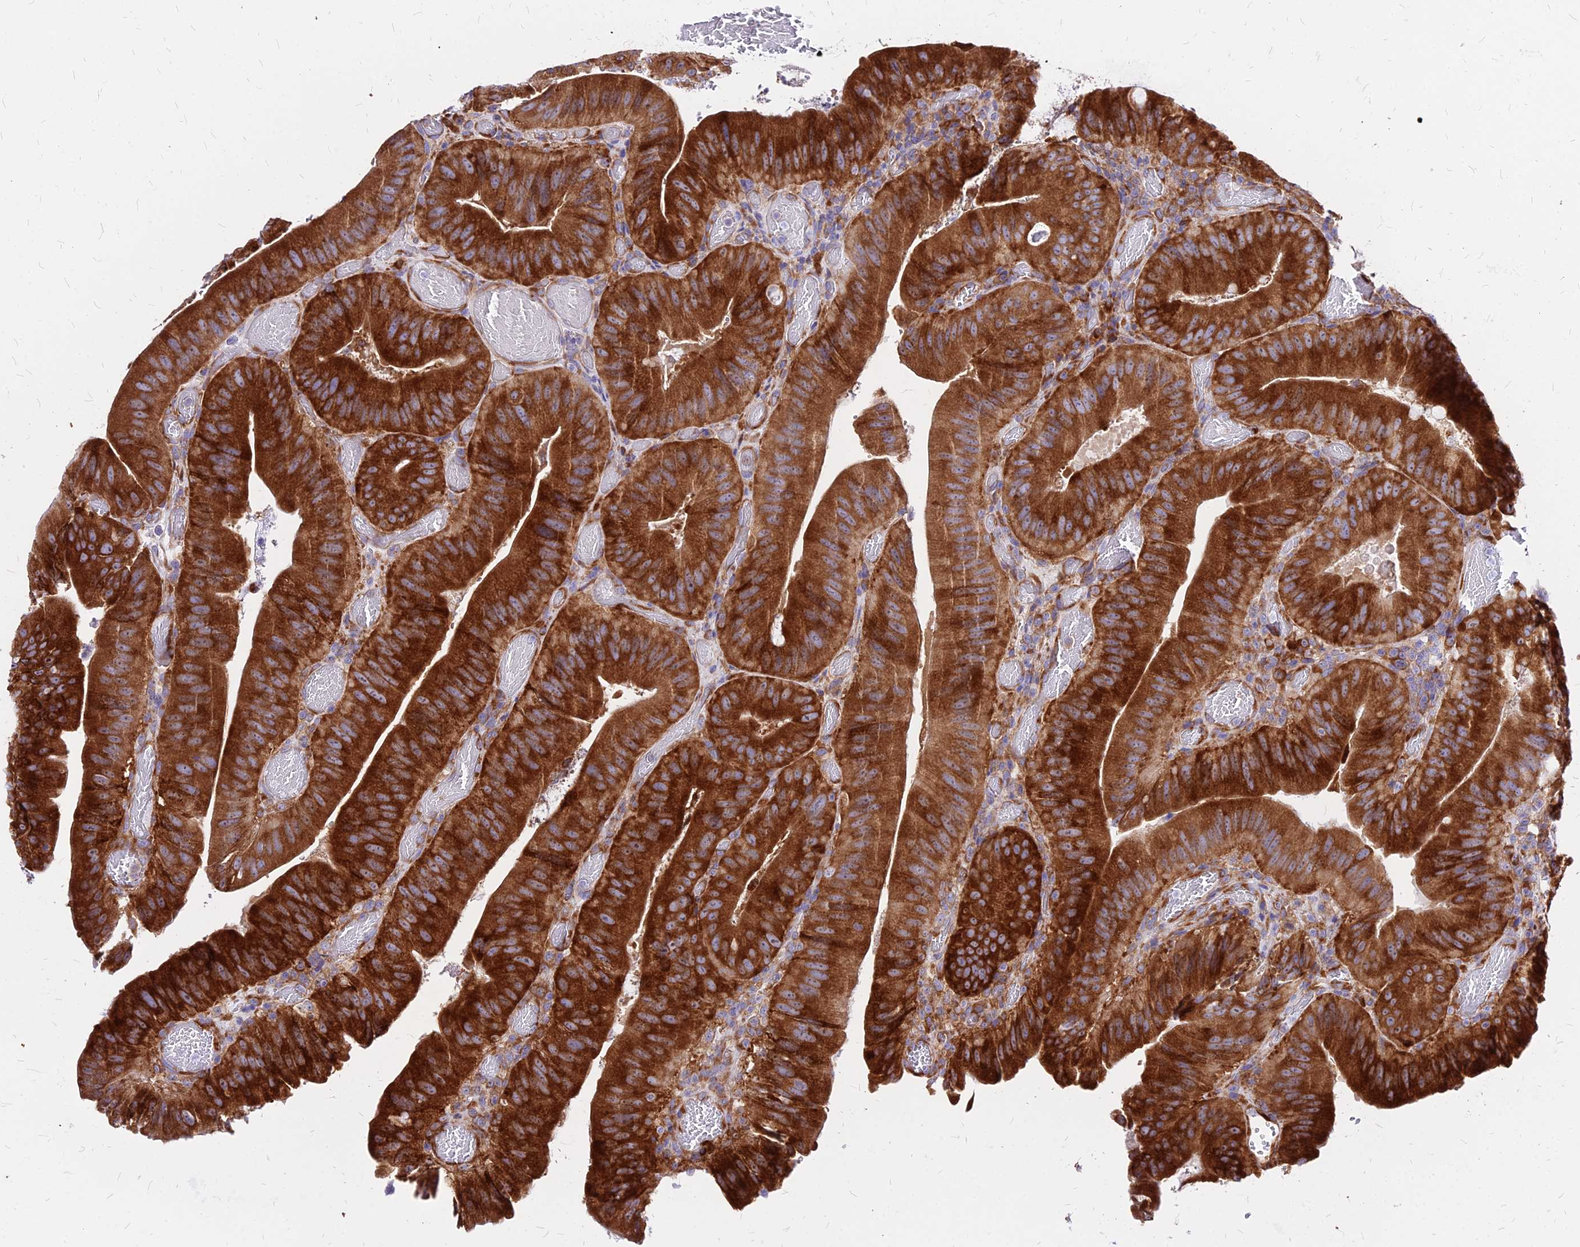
{"staining": {"intensity": "strong", "quantity": ">75%", "location": "cytoplasmic/membranous"}, "tissue": "colorectal cancer", "cell_type": "Tumor cells", "image_type": "cancer", "snomed": [{"axis": "morphology", "description": "Adenocarcinoma, NOS"}, {"axis": "topography", "description": "Colon"}], "caption": "The micrograph exhibits a brown stain indicating the presence of a protein in the cytoplasmic/membranous of tumor cells in colorectal cancer. (DAB (3,3'-diaminobenzidine) IHC with brightfield microscopy, high magnification).", "gene": "RPL19", "patient": {"sex": "female", "age": 43}}